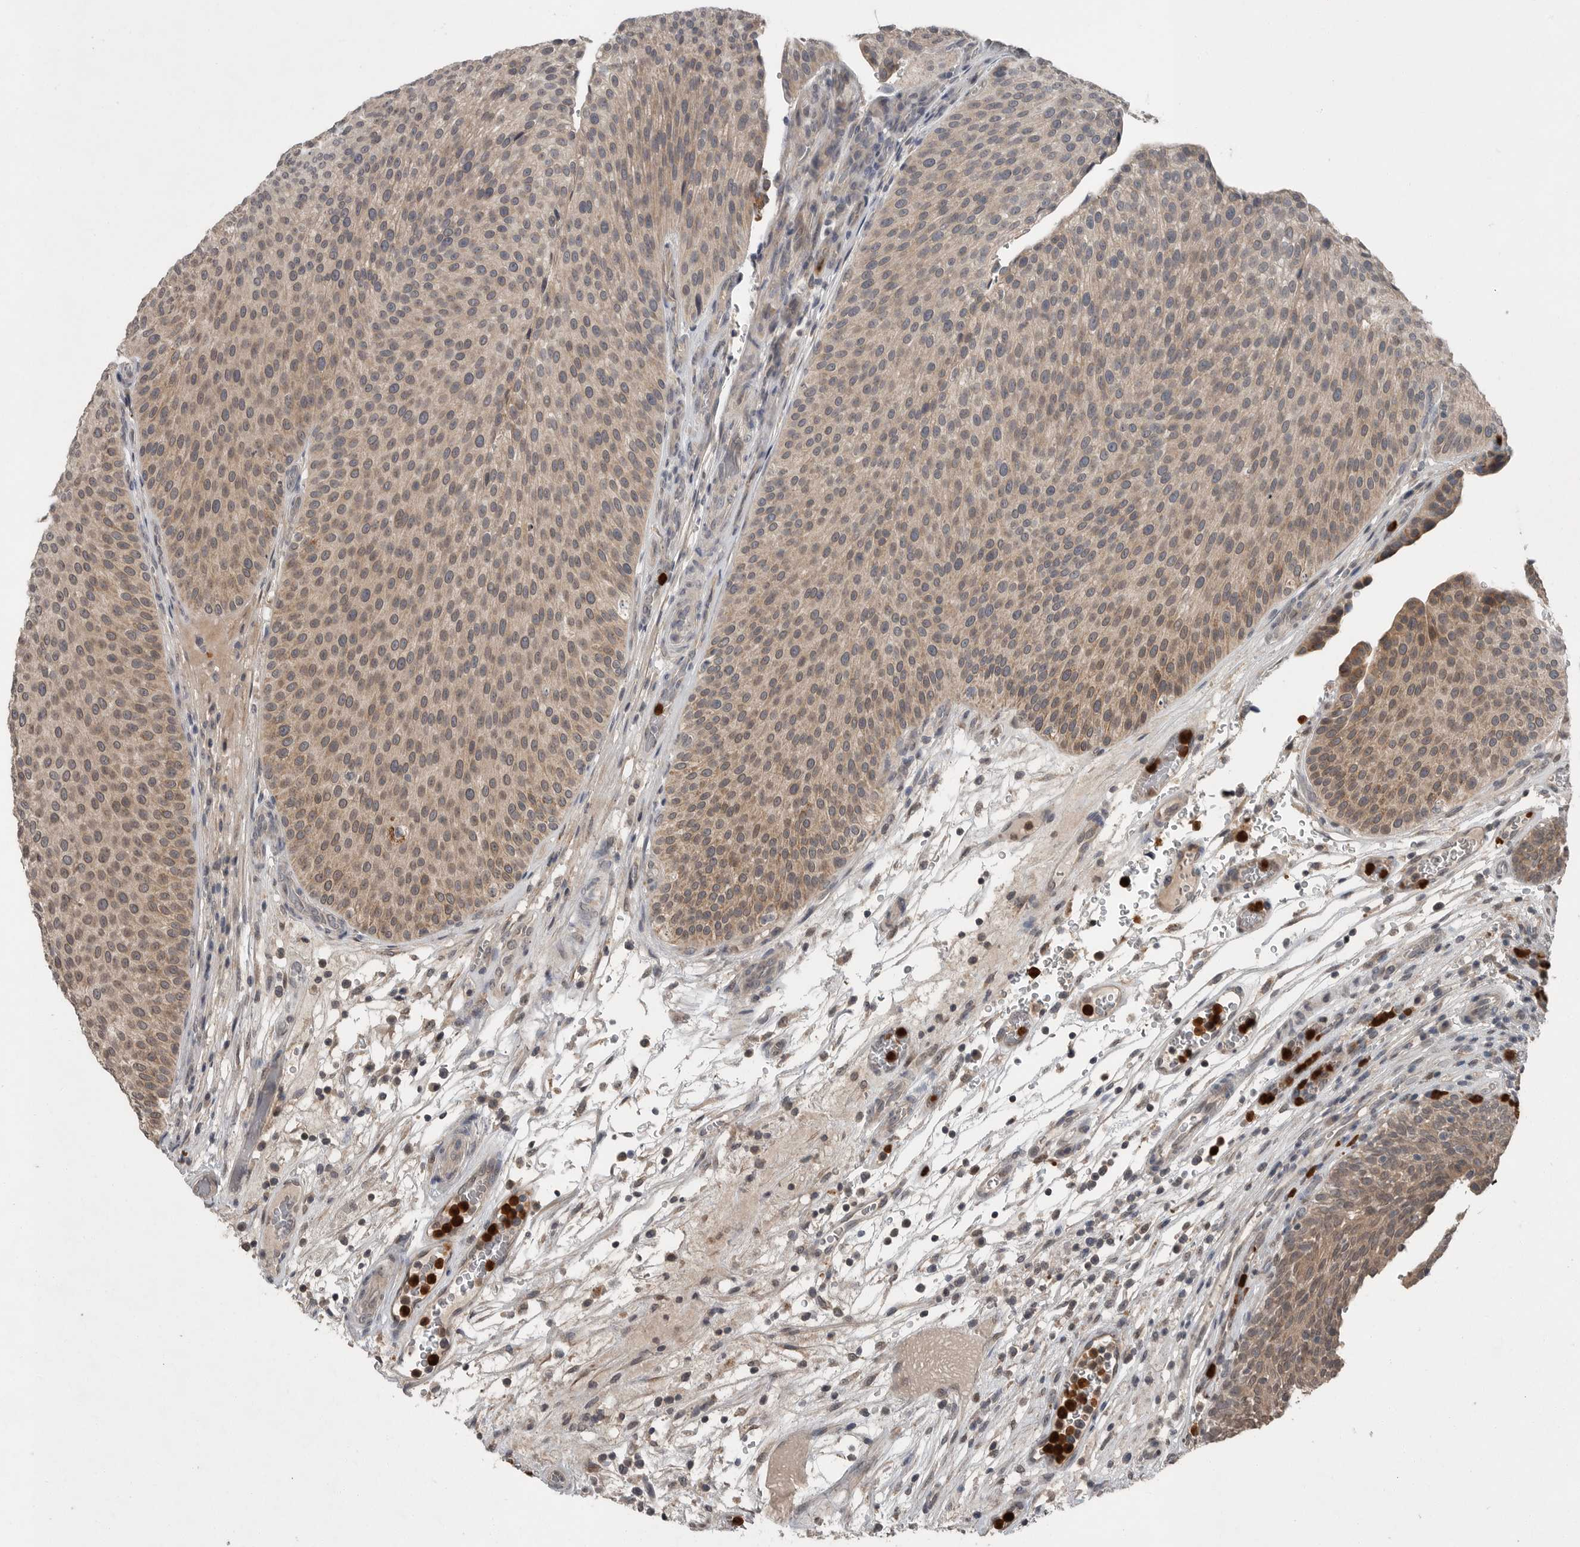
{"staining": {"intensity": "weak", "quantity": ">75%", "location": "cytoplasmic/membranous"}, "tissue": "urothelial cancer", "cell_type": "Tumor cells", "image_type": "cancer", "snomed": [{"axis": "morphology", "description": "Normal tissue, NOS"}, {"axis": "morphology", "description": "Urothelial carcinoma, Low grade"}, {"axis": "topography", "description": "Smooth muscle"}, {"axis": "topography", "description": "Urinary bladder"}], "caption": "Immunohistochemical staining of human urothelial cancer reveals low levels of weak cytoplasmic/membranous protein expression in about >75% of tumor cells.", "gene": "SCP2", "patient": {"sex": "male", "age": 60}}